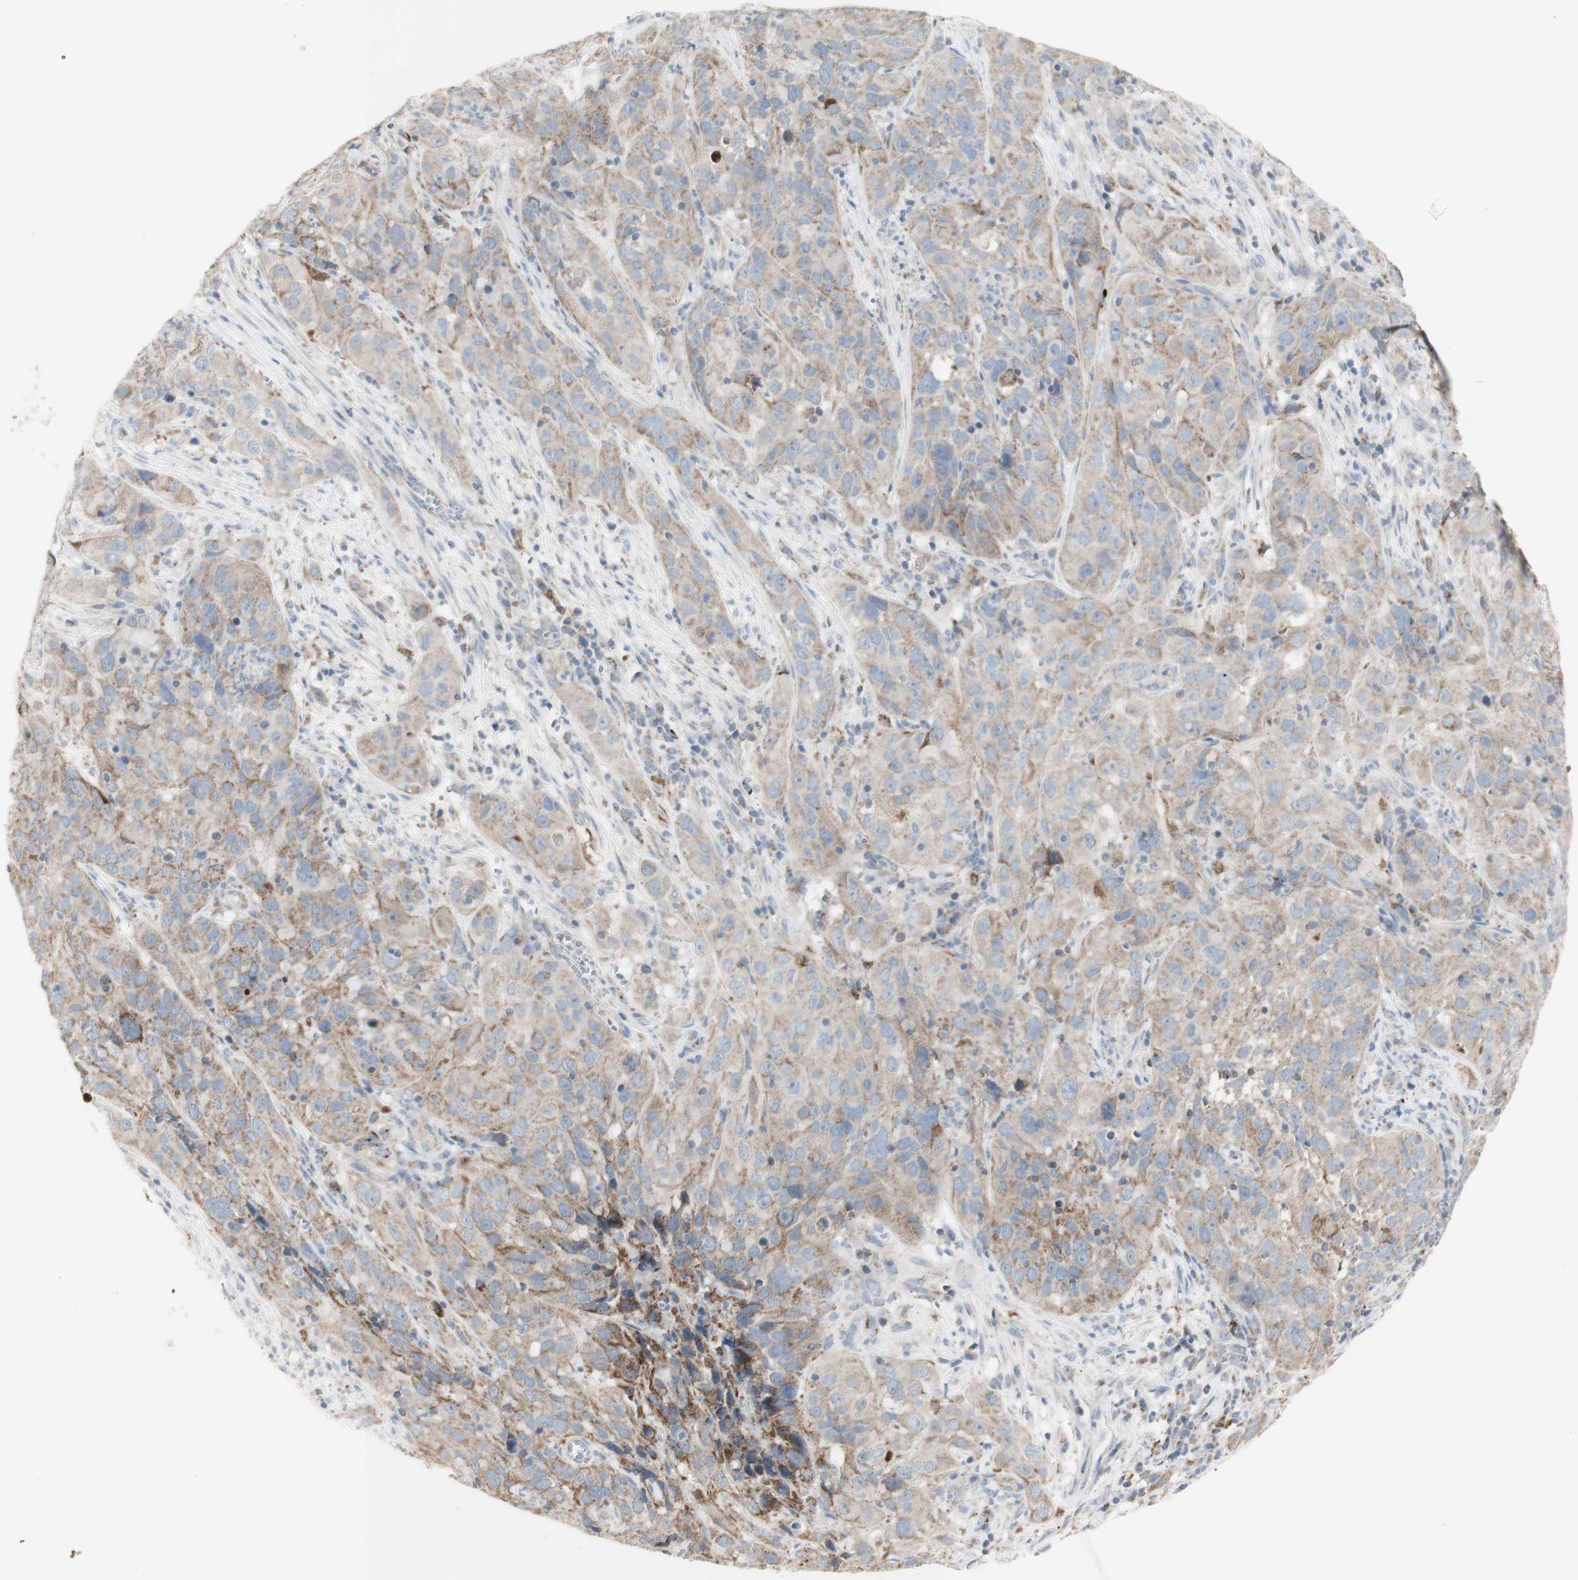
{"staining": {"intensity": "weak", "quantity": "25%-75%", "location": "cytoplasmic/membranous"}, "tissue": "cervical cancer", "cell_type": "Tumor cells", "image_type": "cancer", "snomed": [{"axis": "morphology", "description": "Squamous cell carcinoma, NOS"}, {"axis": "topography", "description": "Cervix"}], "caption": "Protein staining by immunohistochemistry (IHC) exhibits weak cytoplasmic/membranous expression in approximately 25%-75% of tumor cells in cervical squamous cell carcinoma.", "gene": "CNTNAP1", "patient": {"sex": "female", "age": 32}}